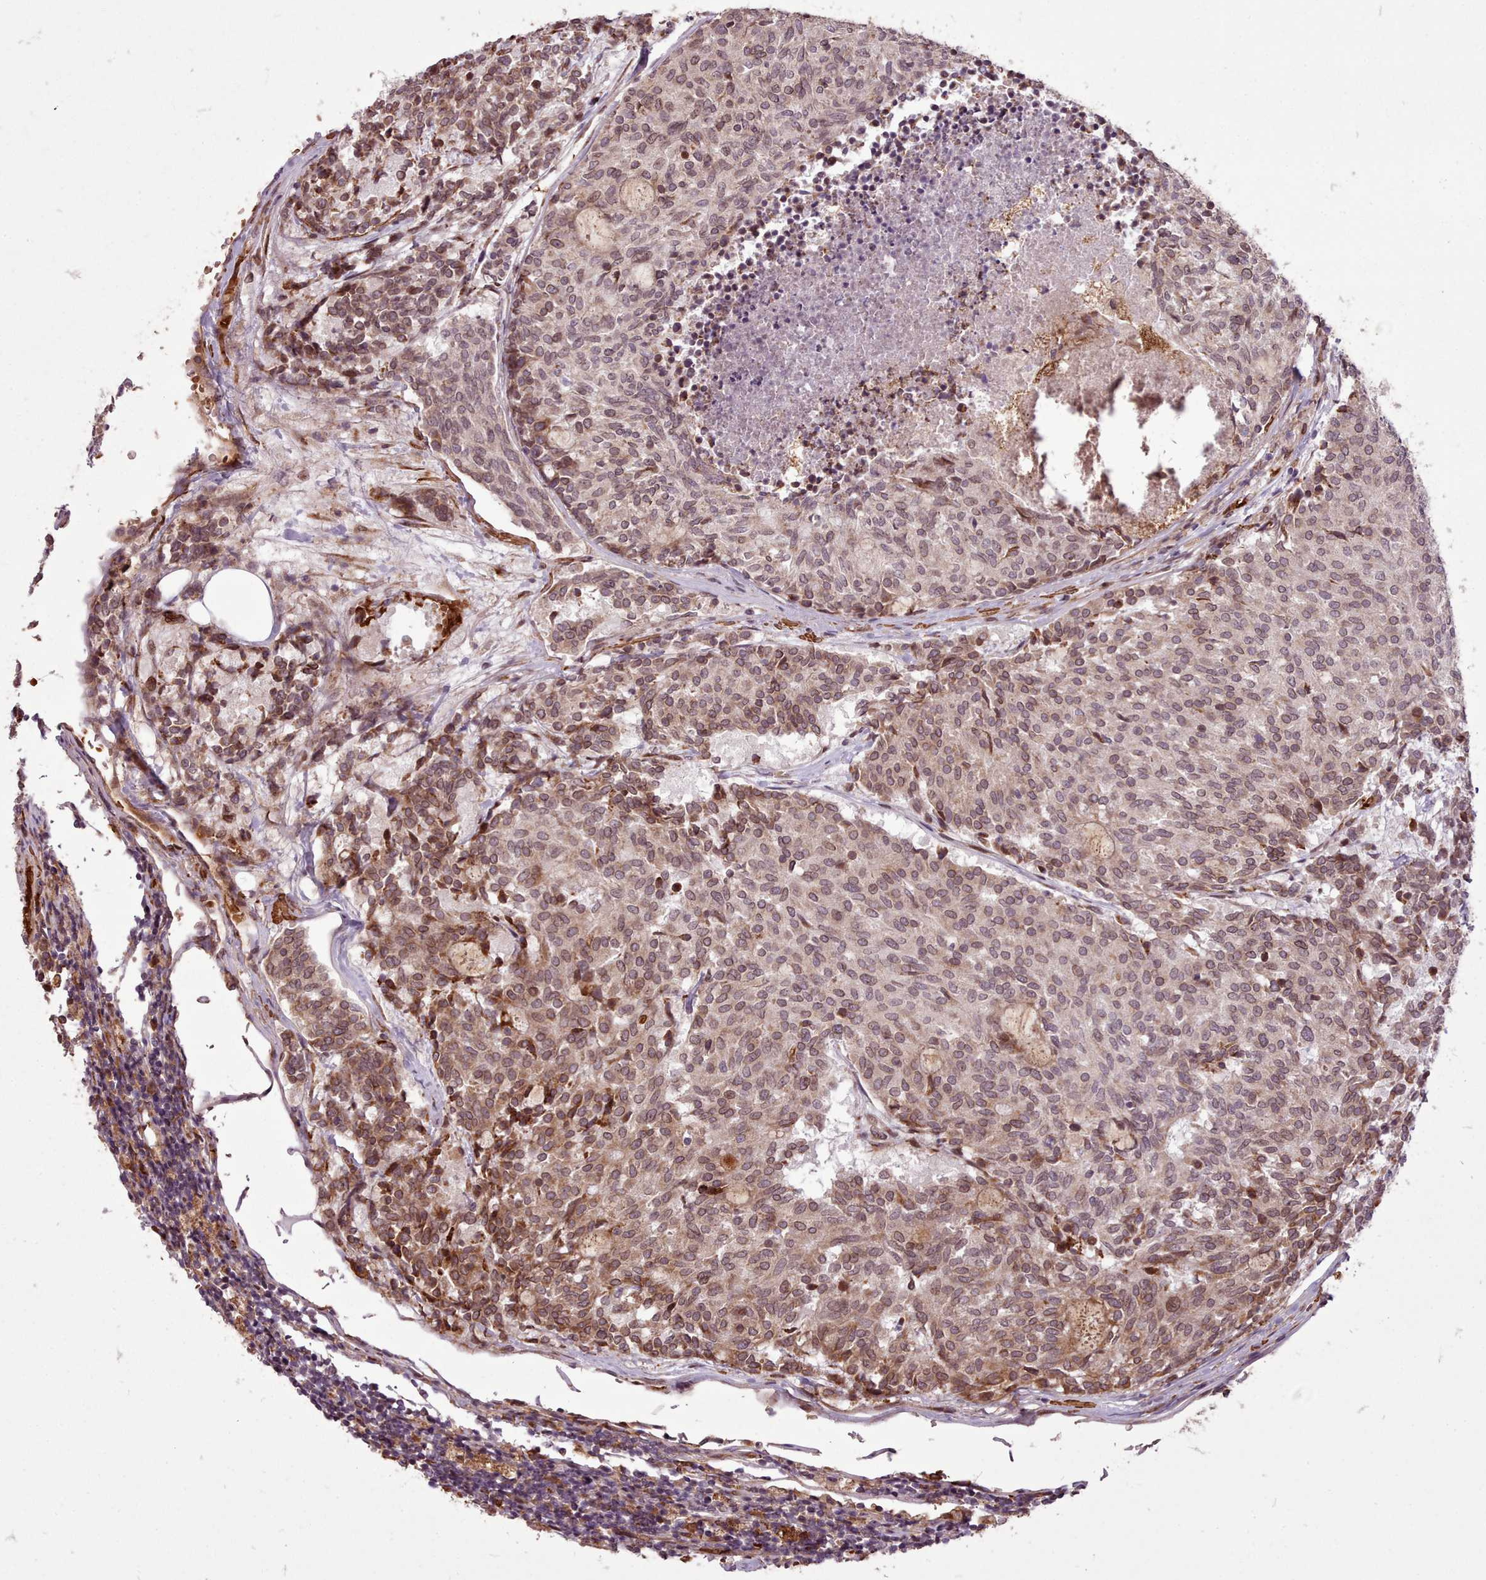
{"staining": {"intensity": "moderate", "quantity": ">75%", "location": "cytoplasmic/membranous,nuclear"}, "tissue": "carcinoid", "cell_type": "Tumor cells", "image_type": "cancer", "snomed": [{"axis": "morphology", "description": "Carcinoid, malignant, NOS"}, {"axis": "topography", "description": "Pancreas"}], "caption": "Carcinoid tissue exhibits moderate cytoplasmic/membranous and nuclear expression in about >75% of tumor cells, visualized by immunohistochemistry. The staining was performed using DAB (3,3'-diaminobenzidine), with brown indicating positive protein expression. Nuclei are stained blue with hematoxylin.", "gene": "CABP1", "patient": {"sex": "female", "age": 54}}